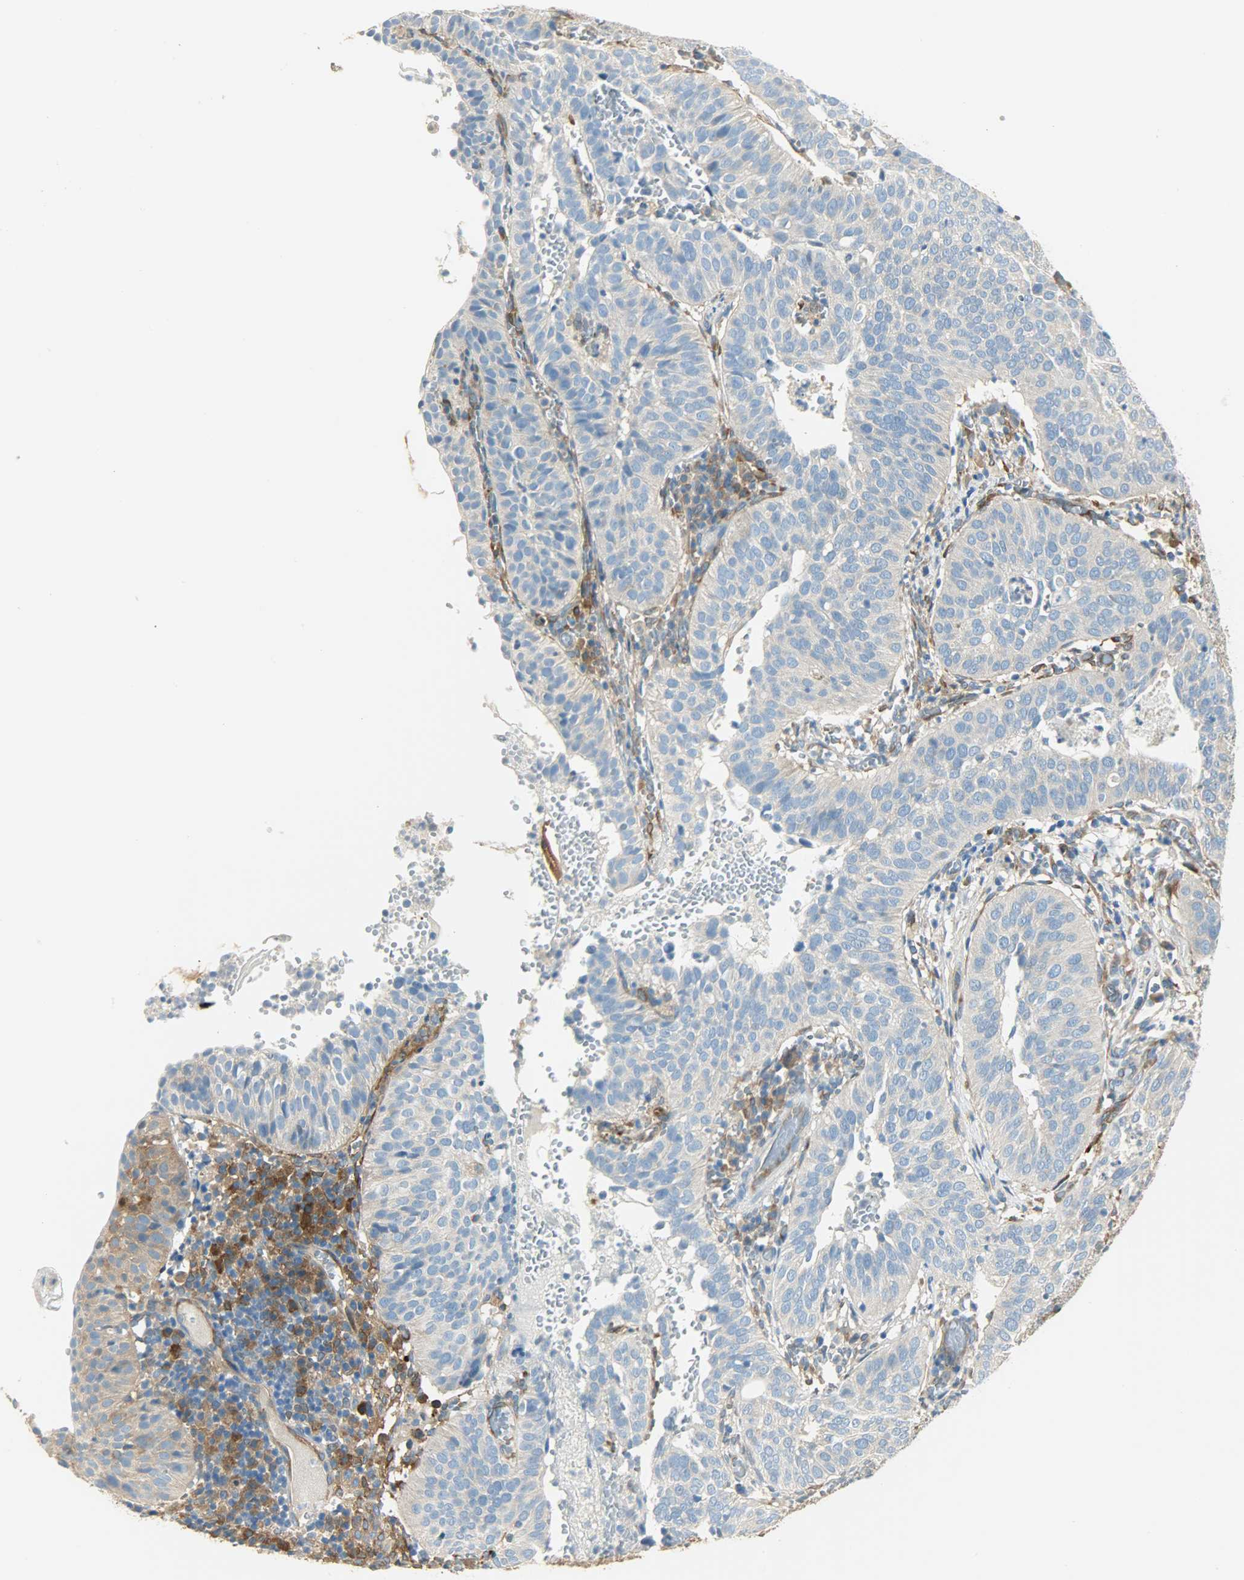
{"staining": {"intensity": "moderate", "quantity": "<25%", "location": "cytoplasmic/membranous"}, "tissue": "cervical cancer", "cell_type": "Tumor cells", "image_type": "cancer", "snomed": [{"axis": "morphology", "description": "Squamous cell carcinoma, NOS"}, {"axis": "topography", "description": "Cervix"}], "caption": "Cervical squamous cell carcinoma stained with immunohistochemistry reveals moderate cytoplasmic/membranous positivity in approximately <25% of tumor cells. (DAB IHC, brown staining for protein, blue staining for nuclei).", "gene": "WARS1", "patient": {"sex": "female", "age": 39}}